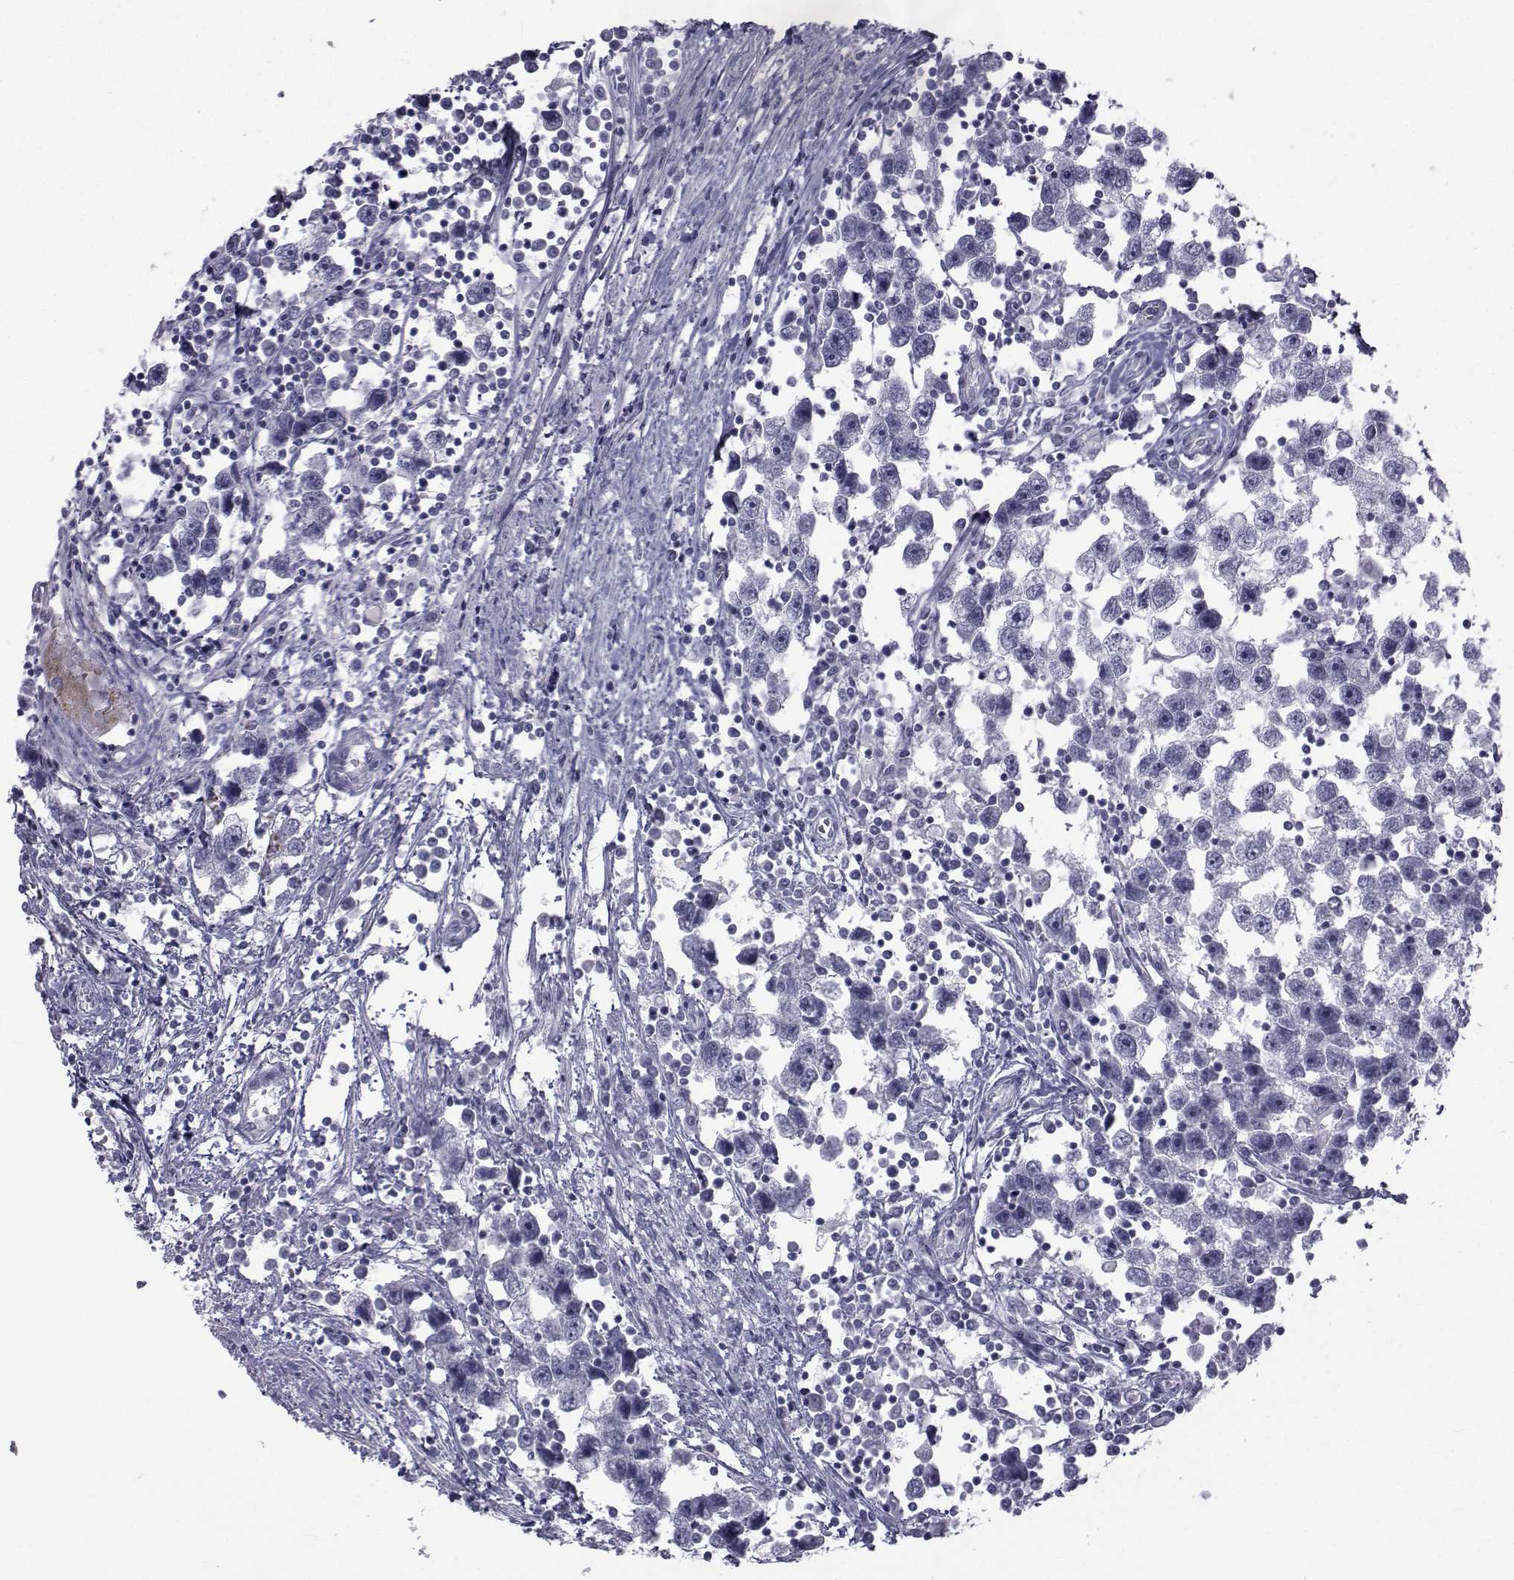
{"staining": {"intensity": "negative", "quantity": "none", "location": "none"}, "tissue": "testis cancer", "cell_type": "Tumor cells", "image_type": "cancer", "snomed": [{"axis": "morphology", "description": "Seminoma, NOS"}, {"axis": "topography", "description": "Testis"}], "caption": "Testis cancer (seminoma) stained for a protein using immunohistochemistry (IHC) exhibits no positivity tumor cells.", "gene": "FDXR", "patient": {"sex": "male", "age": 30}}